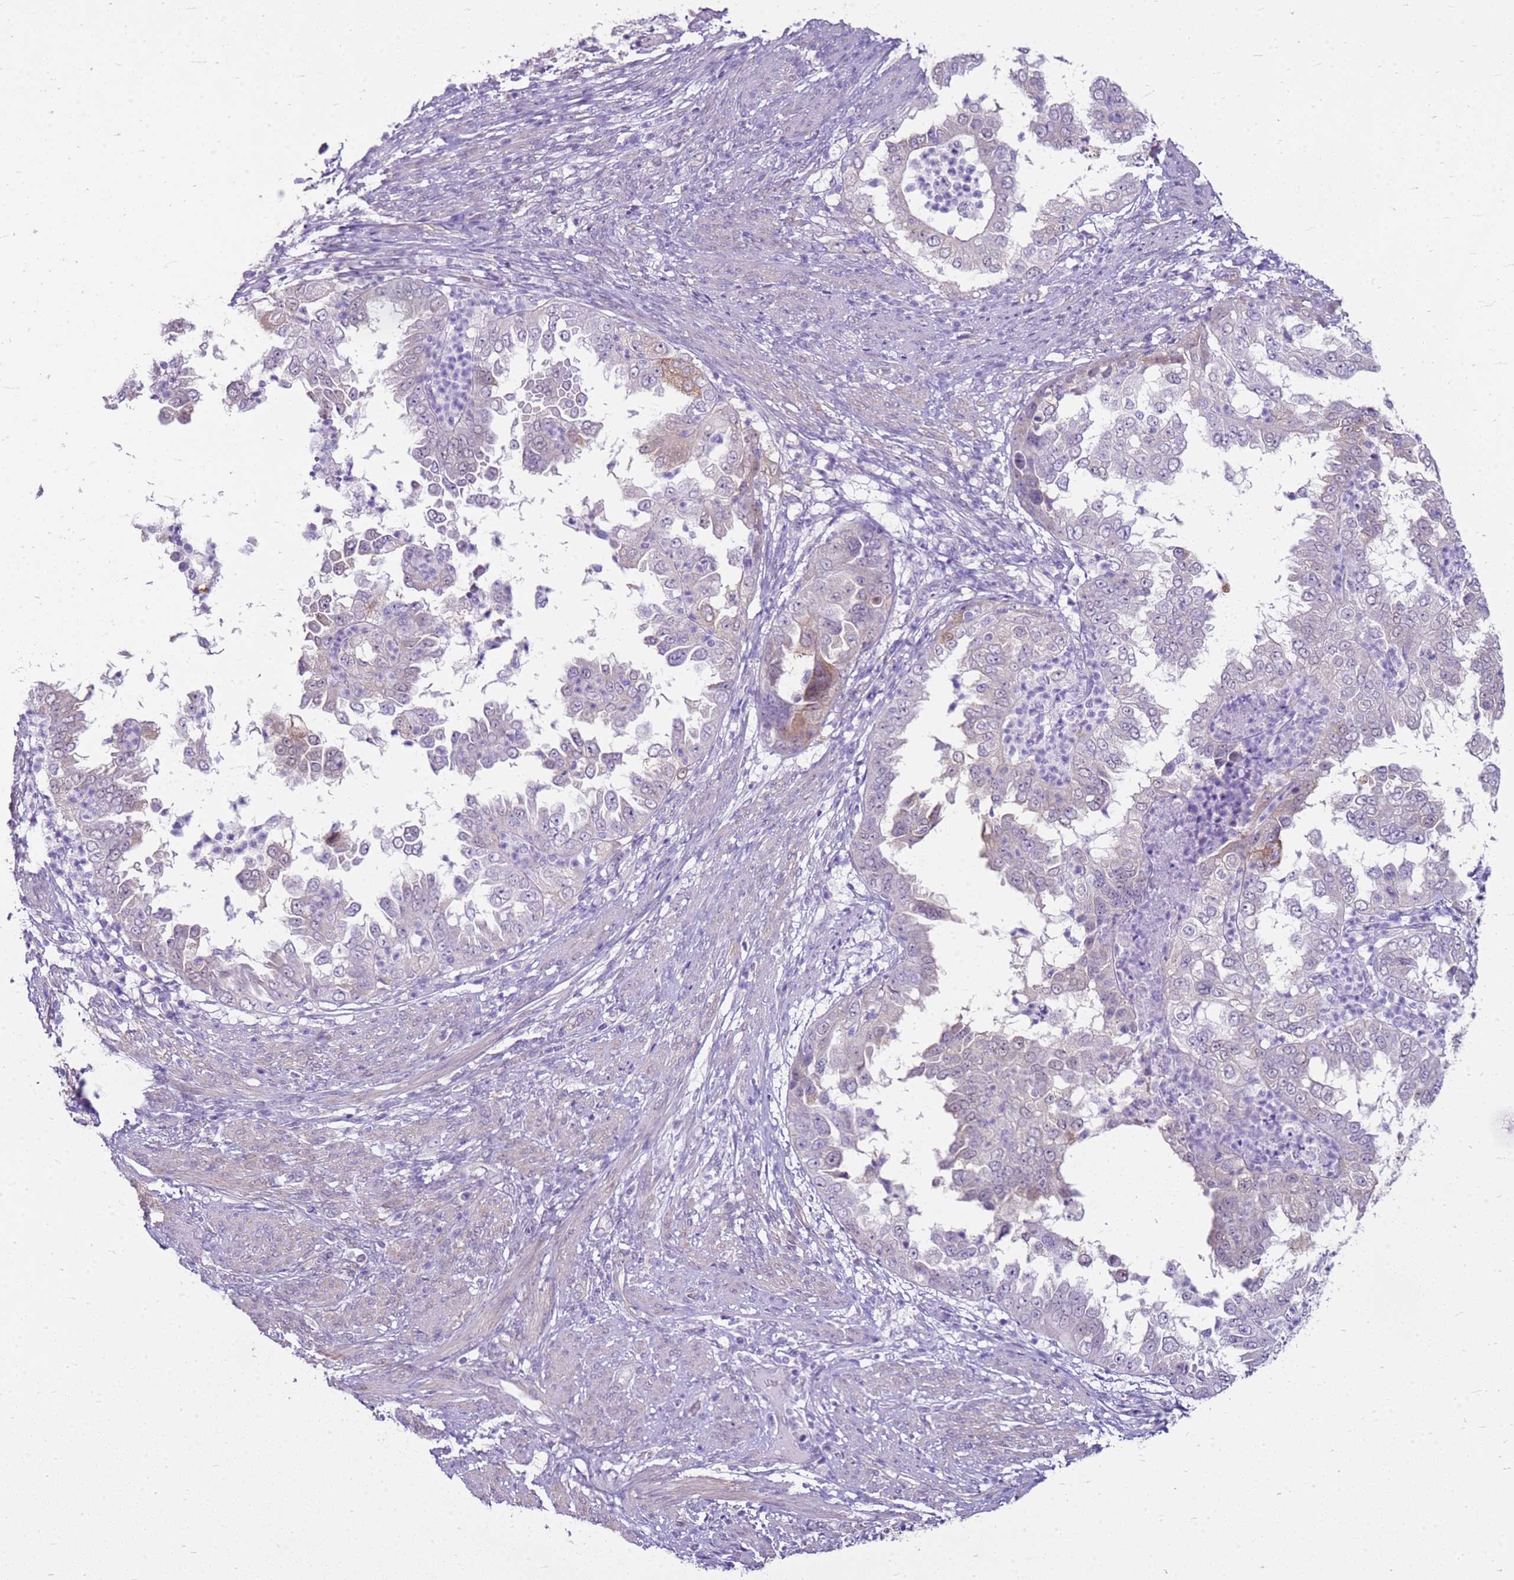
{"staining": {"intensity": "negative", "quantity": "none", "location": "none"}, "tissue": "endometrial cancer", "cell_type": "Tumor cells", "image_type": "cancer", "snomed": [{"axis": "morphology", "description": "Adenocarcinoma, NOS"}, {"axis": "topography", "description": "Endometrium"}], "caption": "This is an immunohistochemistry (IHC) image of human adenocarcinoma (endometrial). There is no expression in tumor cells.", "gene": "HSPB1", "patient": {"sex": "female", "age": 85}}